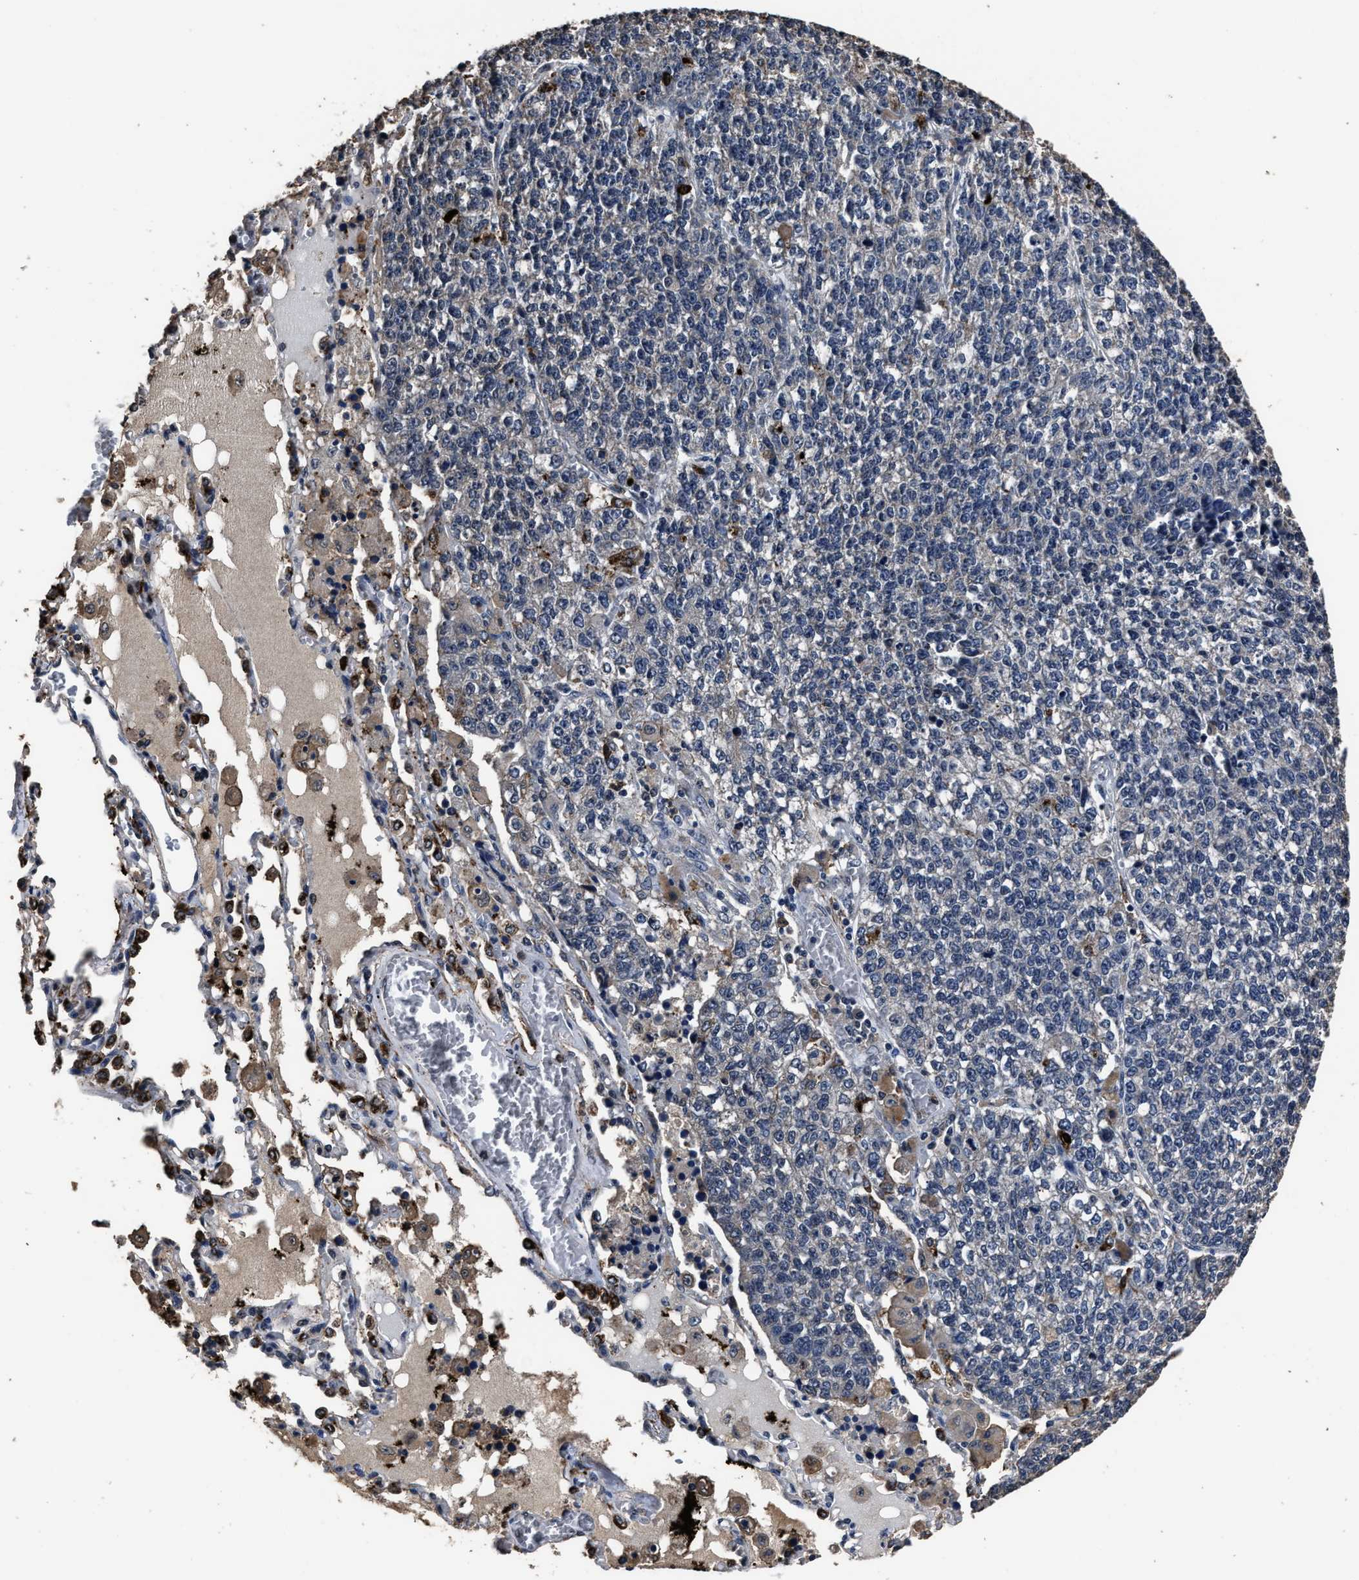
{"staining": {"intensity": "negative", "quantity": "none", "location": "none"}, "tissue": "lung cancer", "cell_type": "Tumor cells", "image_type": "cancer", "snomed": [{"axis": "morphology", "description": "Adenocarcinoma, NOS"}, {"axis": "topography", "description": "Lung"}], "caption": "This is an immunohistochemistry image of human lung cancer. There is no expression in tumor cells.", "gene": "RSBN1L", "patient": {"sex": "male", "age": 49}}